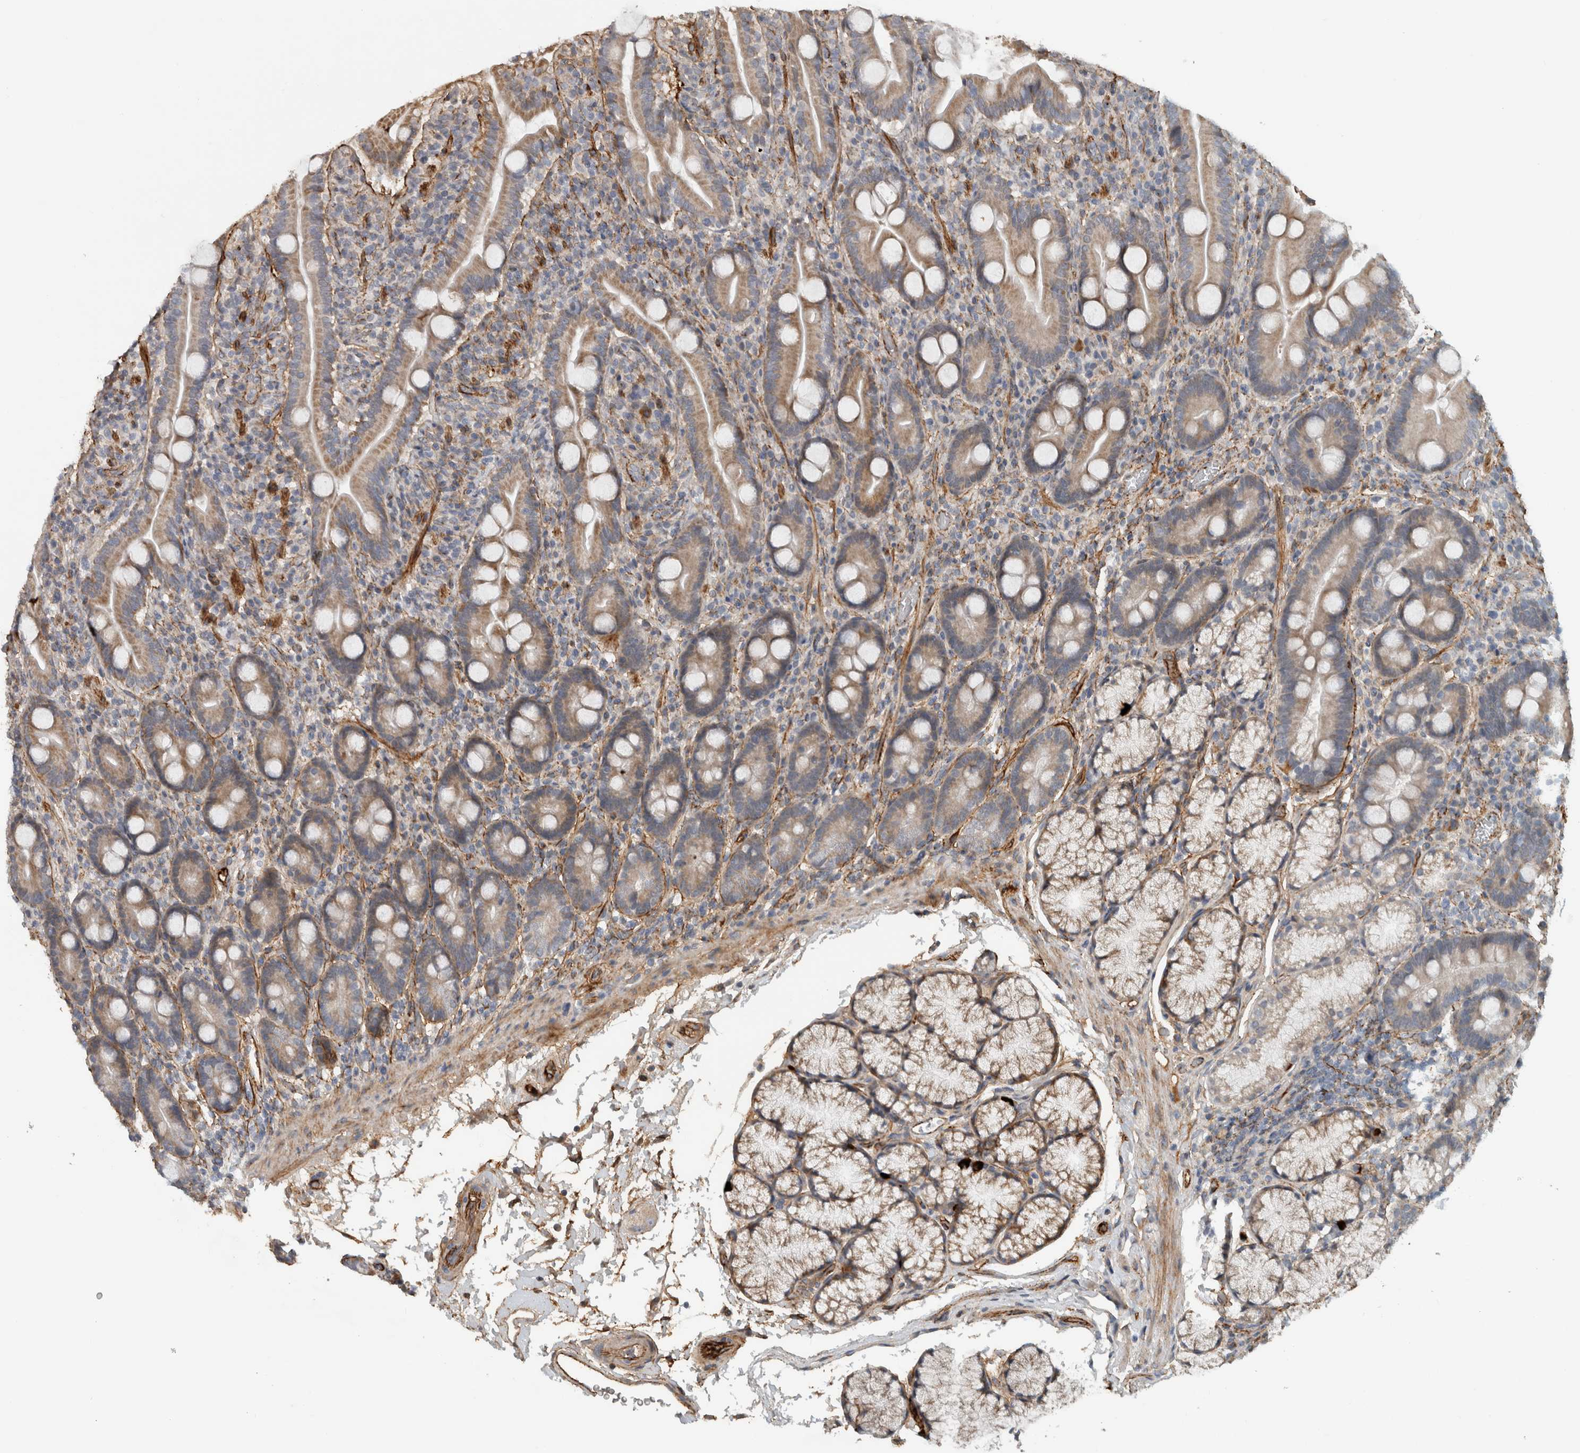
{"staining": {"intensity": "moderate", "quantity": ">75%", "location": "cytoplasmic/membranous"}, "tissue": "duodenum", "cell_type": "Glandular cells", "image_type": "normal", "snomed": [{"axis": "morphology", "description": "Normal tissue, NOS"}, {"axis": "topography", "description": "Duodenum"}], "caption": "Glandular cells demonstrate moderate cytoplasmic/membranous staining in approximately >75% of cells in benign duodenum. The staining was performed using DAB (3,3'-diaminobenzidine) to visualize the protein expression in brown, while the nuclei were stained in blue with hematoxylin (Magnification: 20x).", "gene": "FN1", "patient": {"sex": "male", "age": 35}}